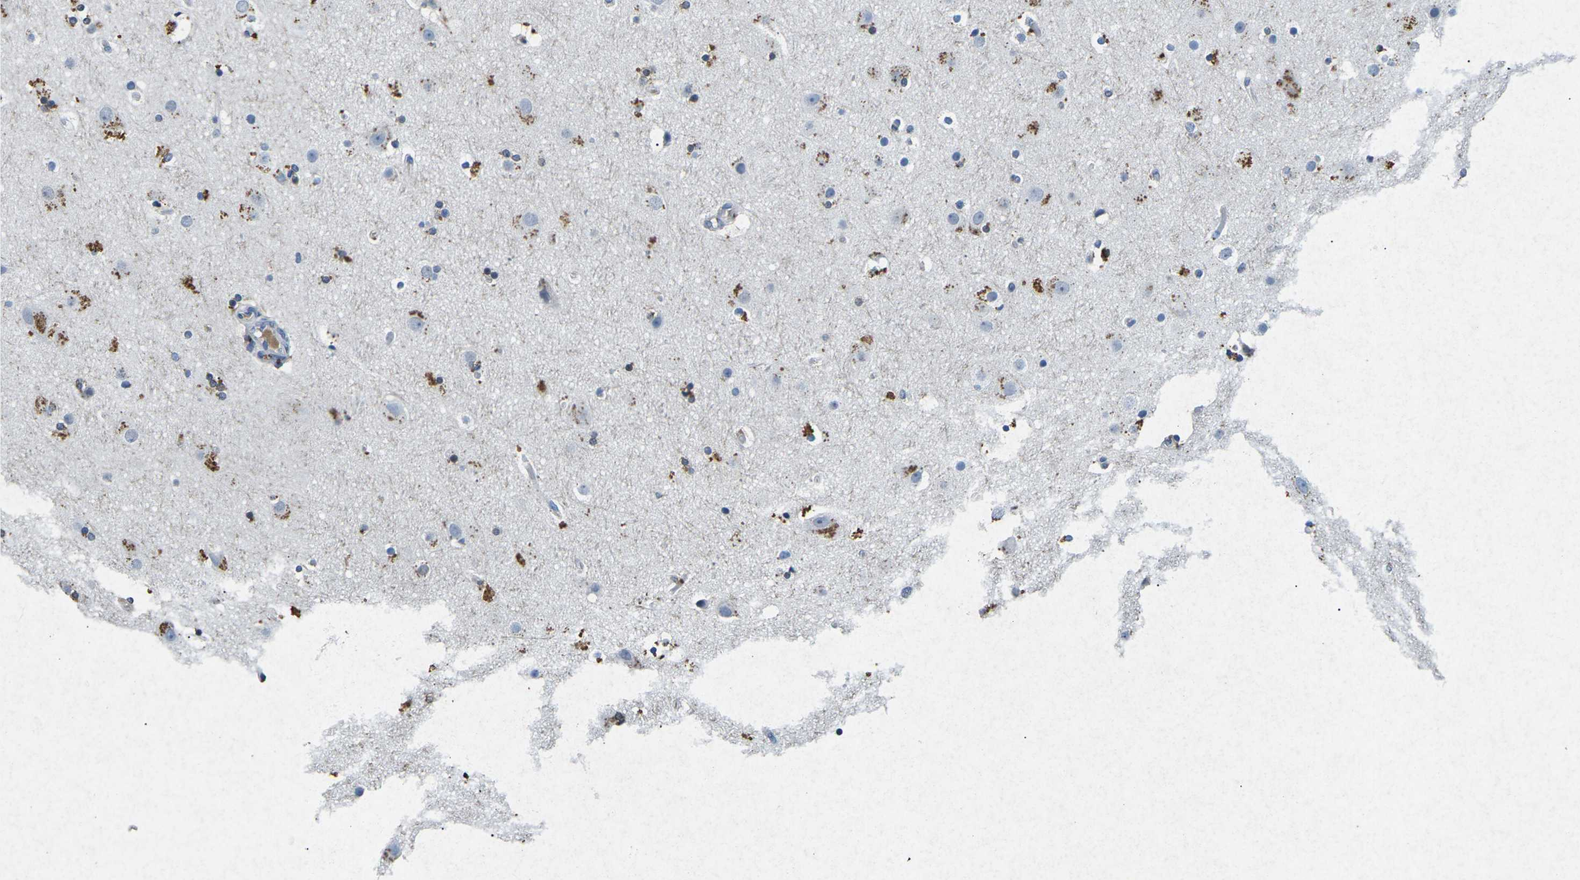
{"staining": {"intensity": "negative", "quantity": "none", "location": "none"}, "tissue": "cerebral cortex", "cell_type": "Endothelial cells", "image_type": "normal", "snomed": [{"axis": "morphology", "description": "Normal tissue, NOS"}, {"axis": "topography", "description": "Cerebral cortex"}], "caption": "The image shows no staining of endothelial cells in unremarkable cerebral cortex. (DAB IHC with hematoxylin counter stain).", "gene": "SCNN1B", "patient": {"sex": "male", "age": 57}}